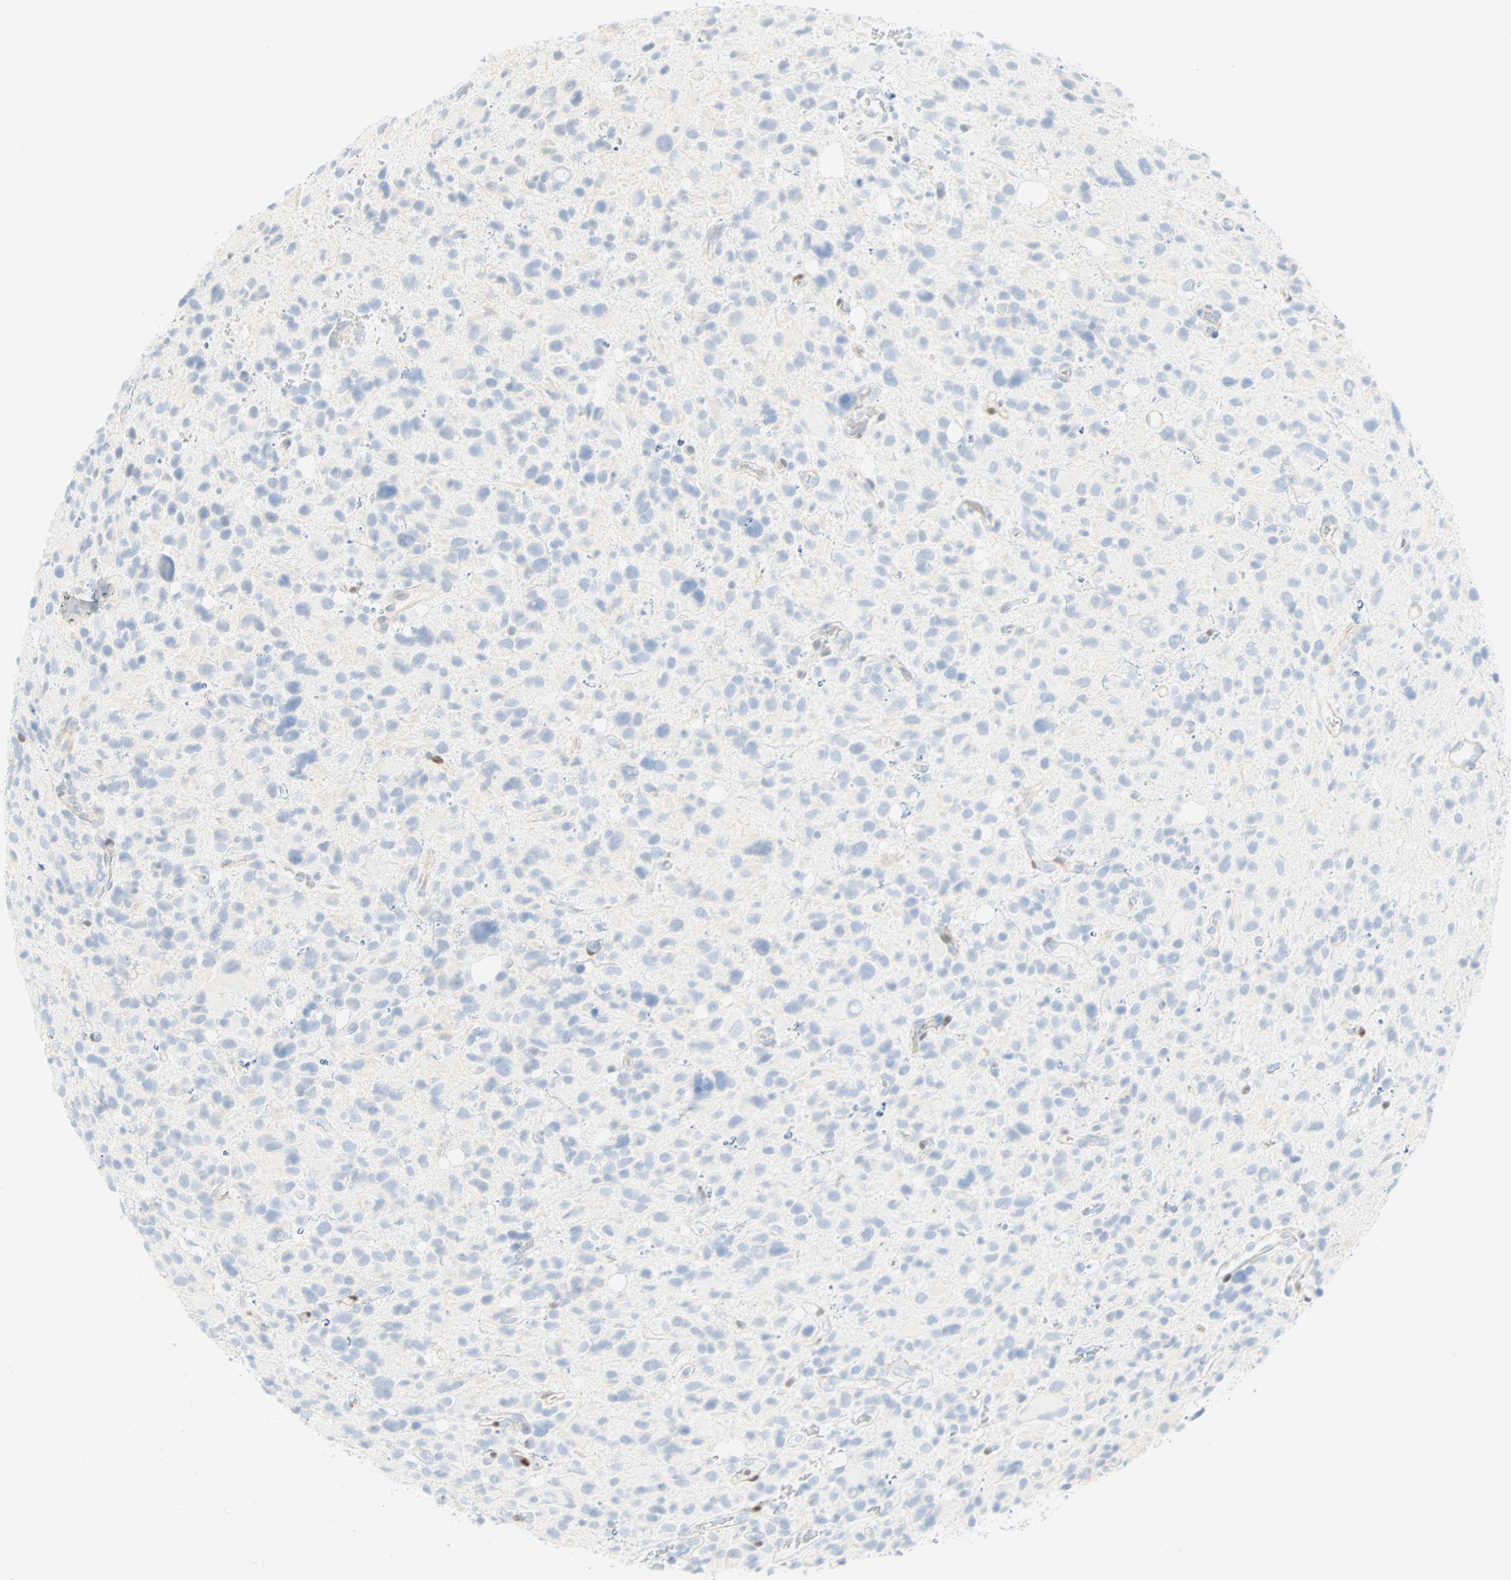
{"staining": {"intensity": "negative", "quantity": "none", "location": "none"}, "tissue": "glioma", "cell_type": "Tumor cells", "image_type": "cancer", "snomed": [{"axis": "morphology", "description": "Glioma, malignant, High grade"}, {"axis": "topography", "description": "Brain"}], "caption": "There is no significant expression in tumor cells of glioma.", "gene": "SELENBP1", "patient": {"sex": "male", "age": 48}}